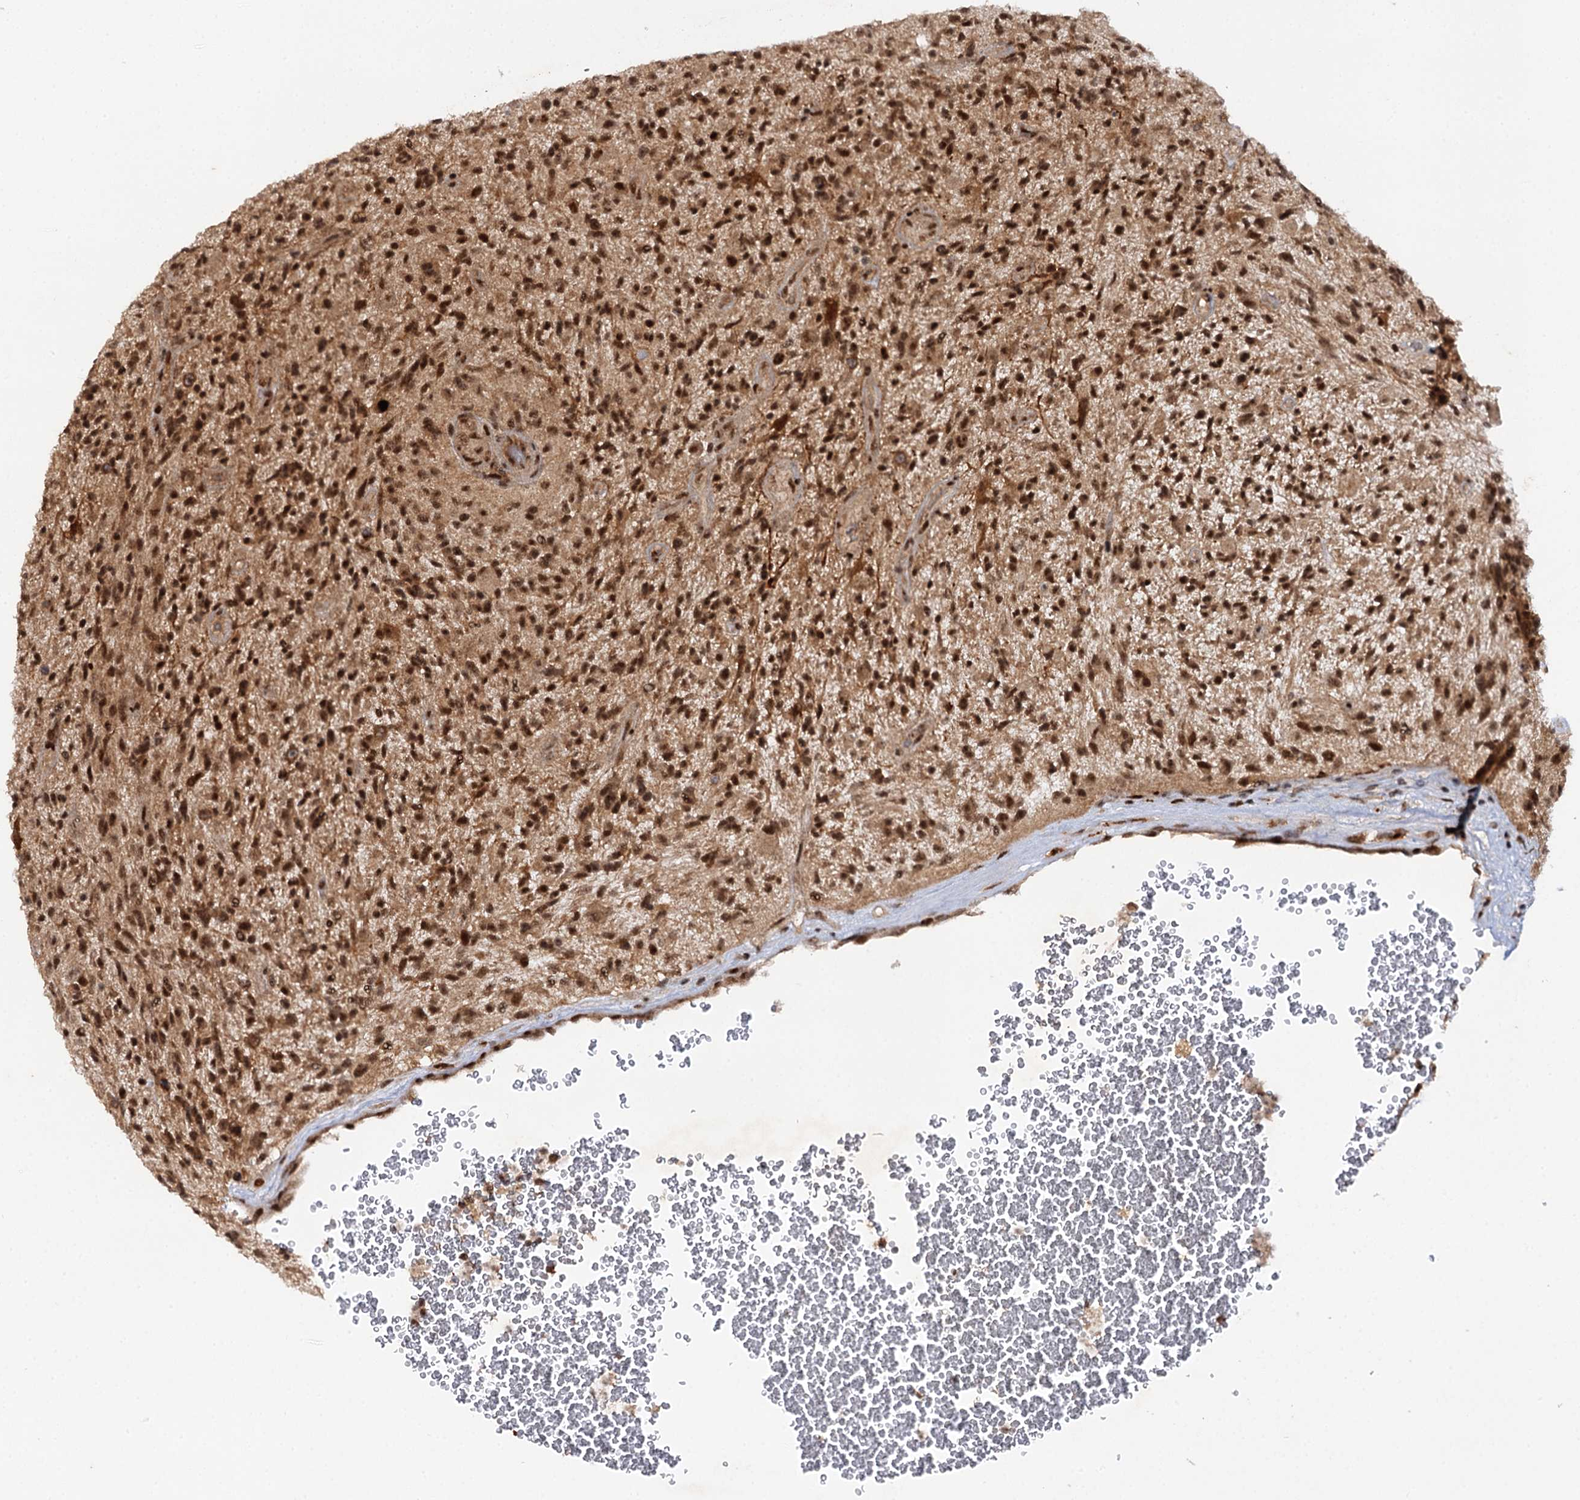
{"staining": {"intensity": "strong", "quantity": ">75%", "location": "cytoplasmic/membranous,nuclear"}, "tissue": "glioma", "cell_type": "Tumor cells", "image_type": "cancer", "snomed": [{"axis": "morphology", "description": "Glioma, malignant, High grade"}, {"axis": "topography", "description": "Brain"}], "caption": "A high-resolution photomicrograph shows immunohistochemistry (IHC) staining of glioma, which exhibits strong cytoplasmic/membranous and nuclear positivity in approximately >75% of tumor cells.", "gene": "BUD13", "patient": {"sex": "male", "age": 47}}